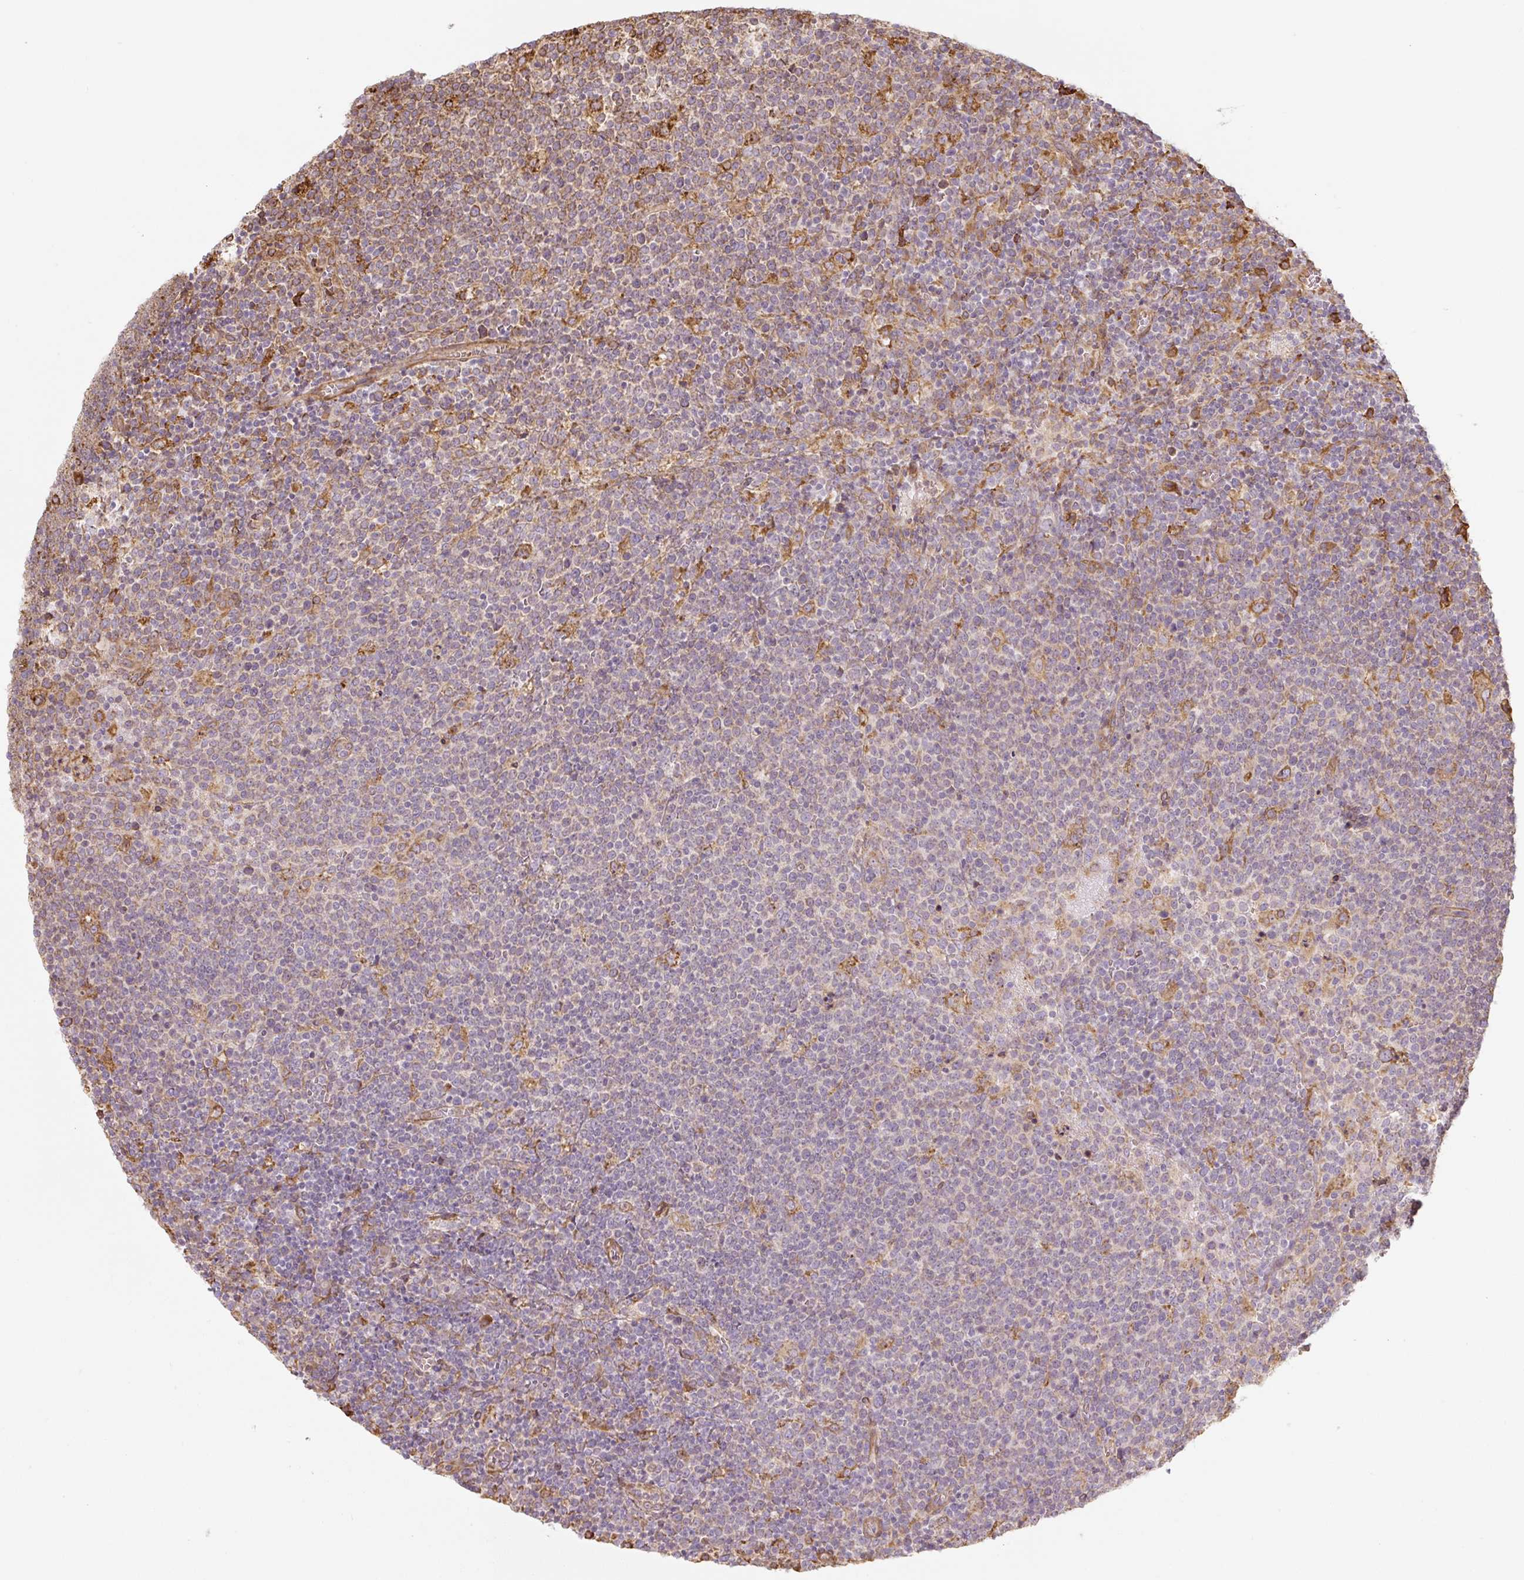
{"staining": {"intensity": "negative", "quantity": "none", "location": "none"}, "tissue": "lymphoma", "cell_type": "Tumor cells", "image_type": "cancer", "snomed": [{"axis": "morphology", "description": "Malignant lymphoma, non-Hodgkin's type, High grade"}, {"axis": "topography", "description": "Lymph node"}], "caption": "Immunohistochemistry histopathology image of neoplastic tissue: lymphoma stained with DAB (3,3'-diaminobenzidine) shows no significant protein positivity in tumor cells.", "gene": "RASA1", "patient": {"sex": "male", "age": 61}}